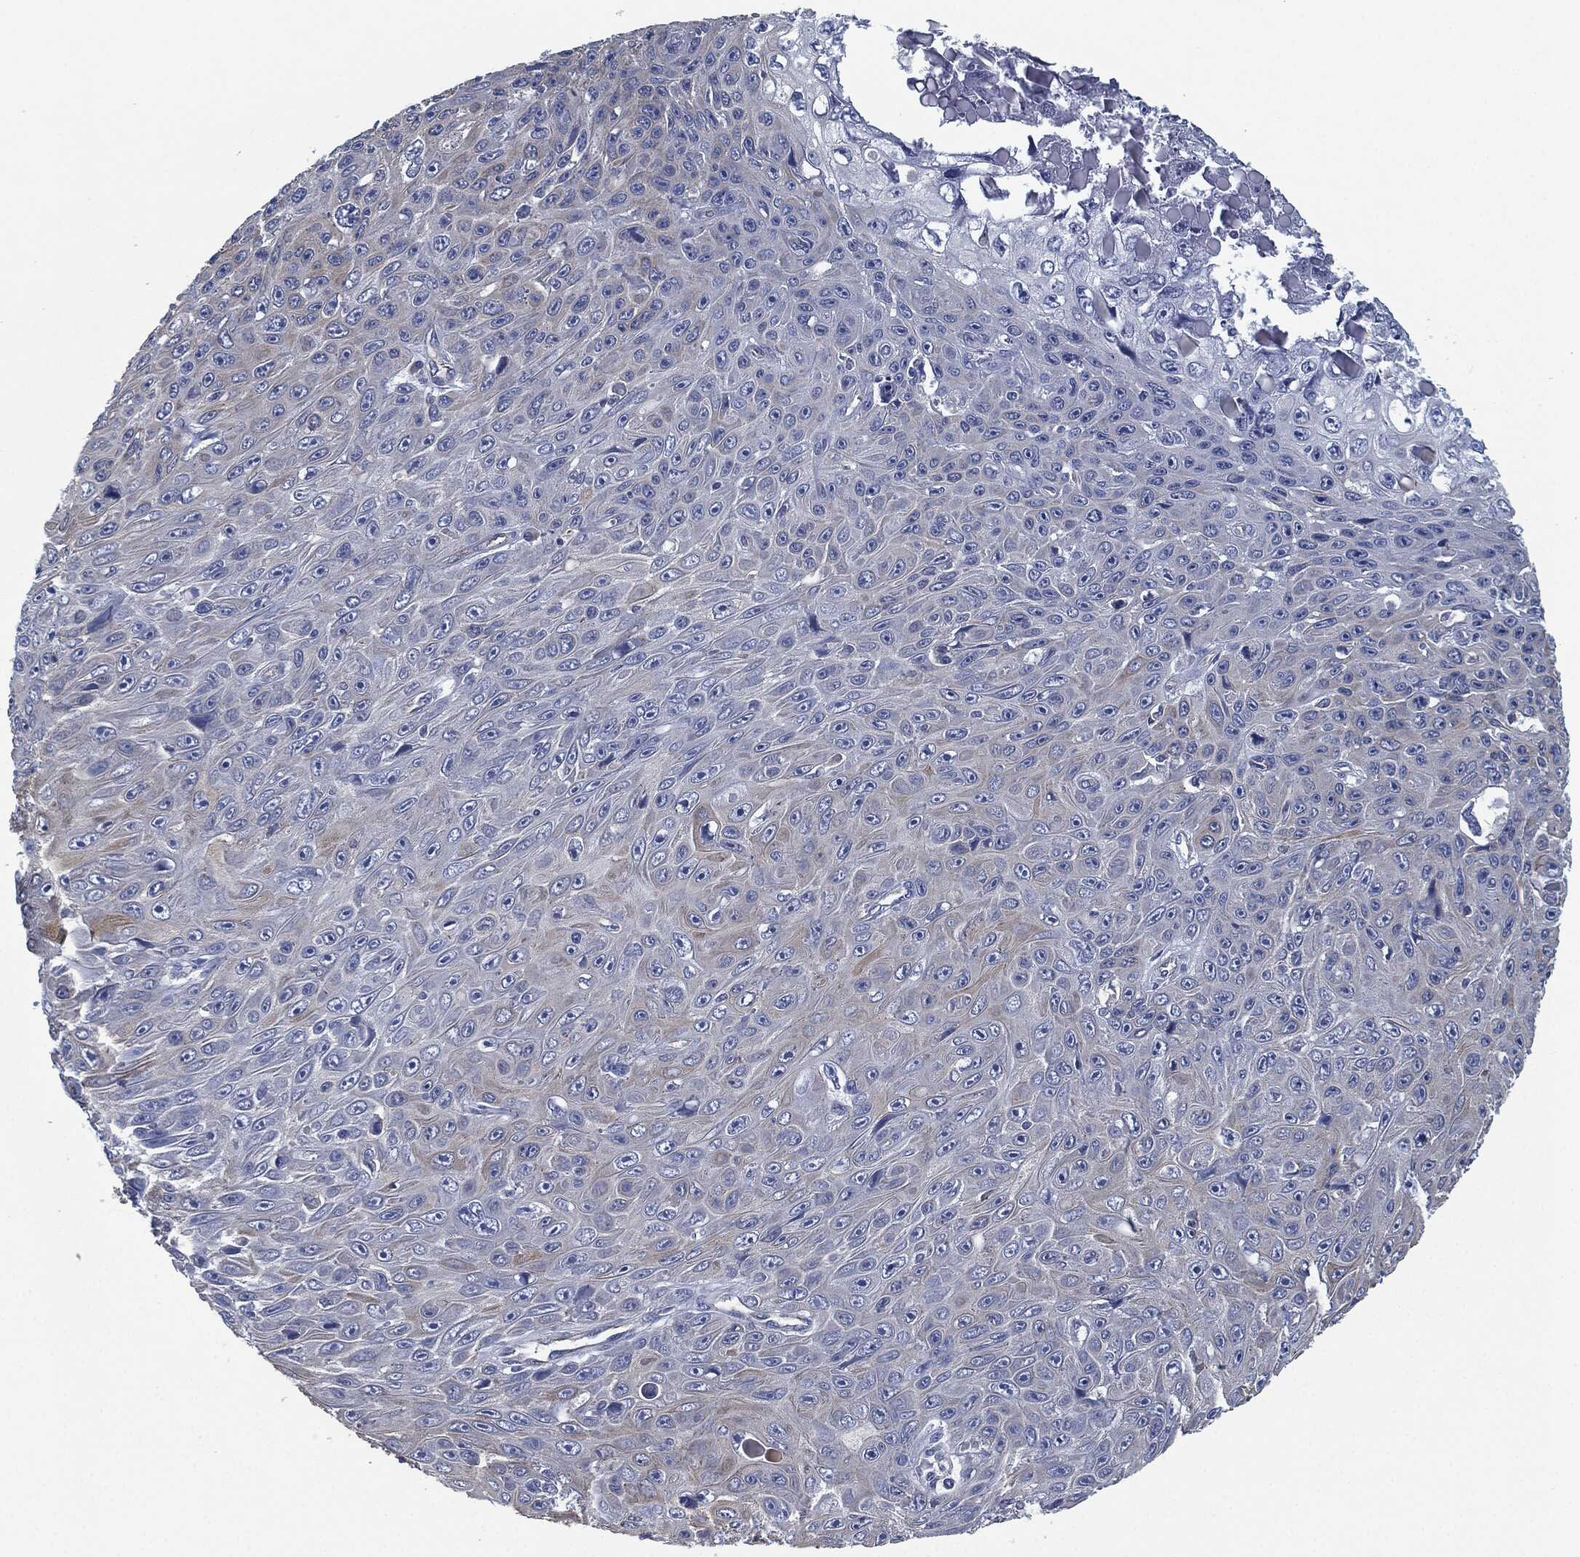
{"staining": {"intensity": "negative", "quantity": "none", "location": "none"}, "tissue": "skin cancer", "cell_type": "Tumor cells", "image_type": "cancer", "snomed": [{"axis": "morphology", "description": "Squamous cell carcinoma, NOS"}, {"axis": "topography", "description": "Skin"}], "caption": "Immunohistochemical staining of skin cancer (squamous cell carcinoma) reveals no significant positivity in tumor cells.", "gene": "SHROOM2", "patient": {"sex": "male", "age": 82}}